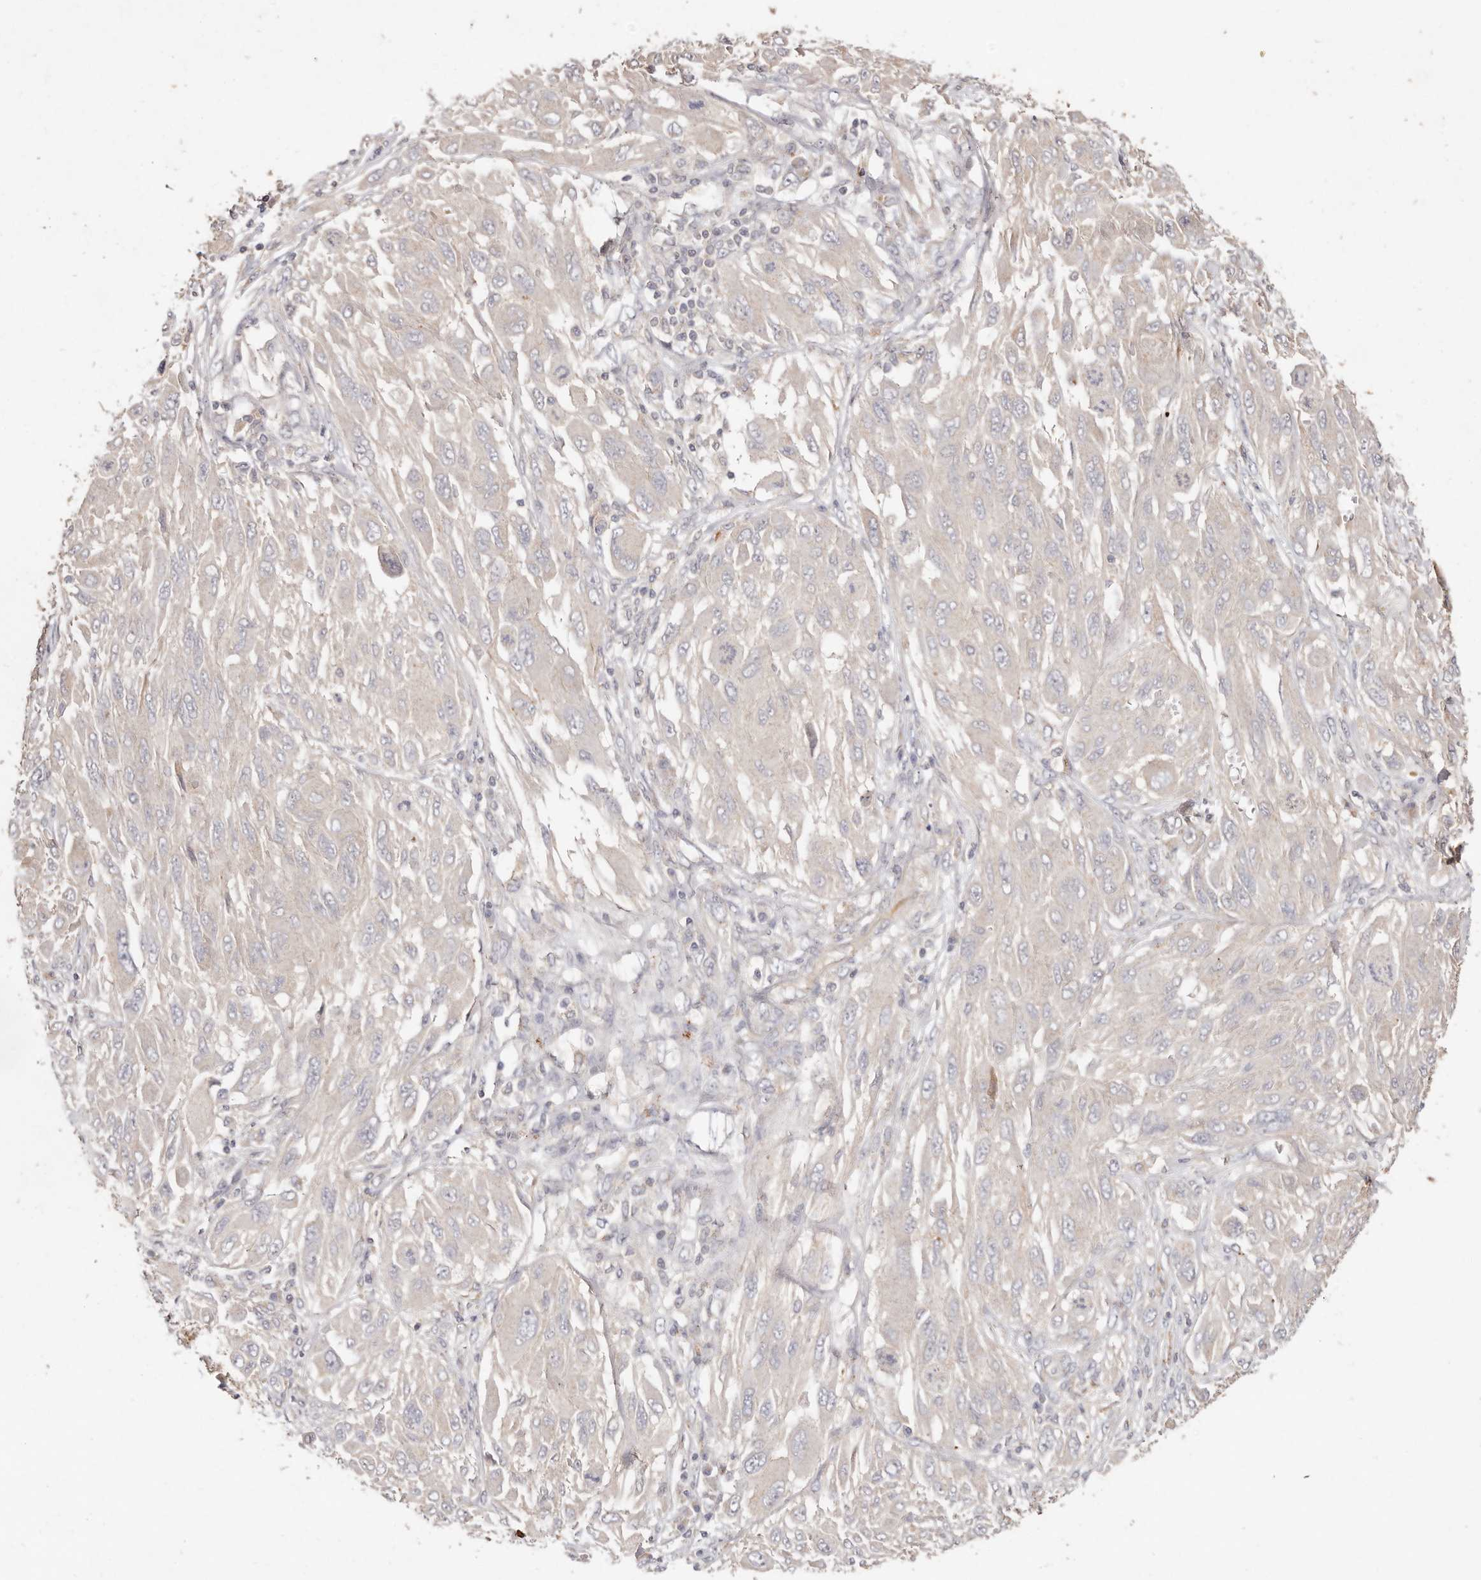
{"staining": {"intensity": "negative", "quantity": "none", "location": "none"}, "tissue": "melanoma", "cell_type": "Tumor cells", "image_type": "cancer", "snomed": [{"axis": "morphology", "description": "Malignant melanoma, NOS"}, {"axis": "topography", "description": "Skin"}], "caption": "This is an immunohistochemistry (IHC) photomicrograph of human malignant melanoma. There is no staining in tumor cells.", "gene": "THBS3", "patient": {"sex": "female", "age": 91}}